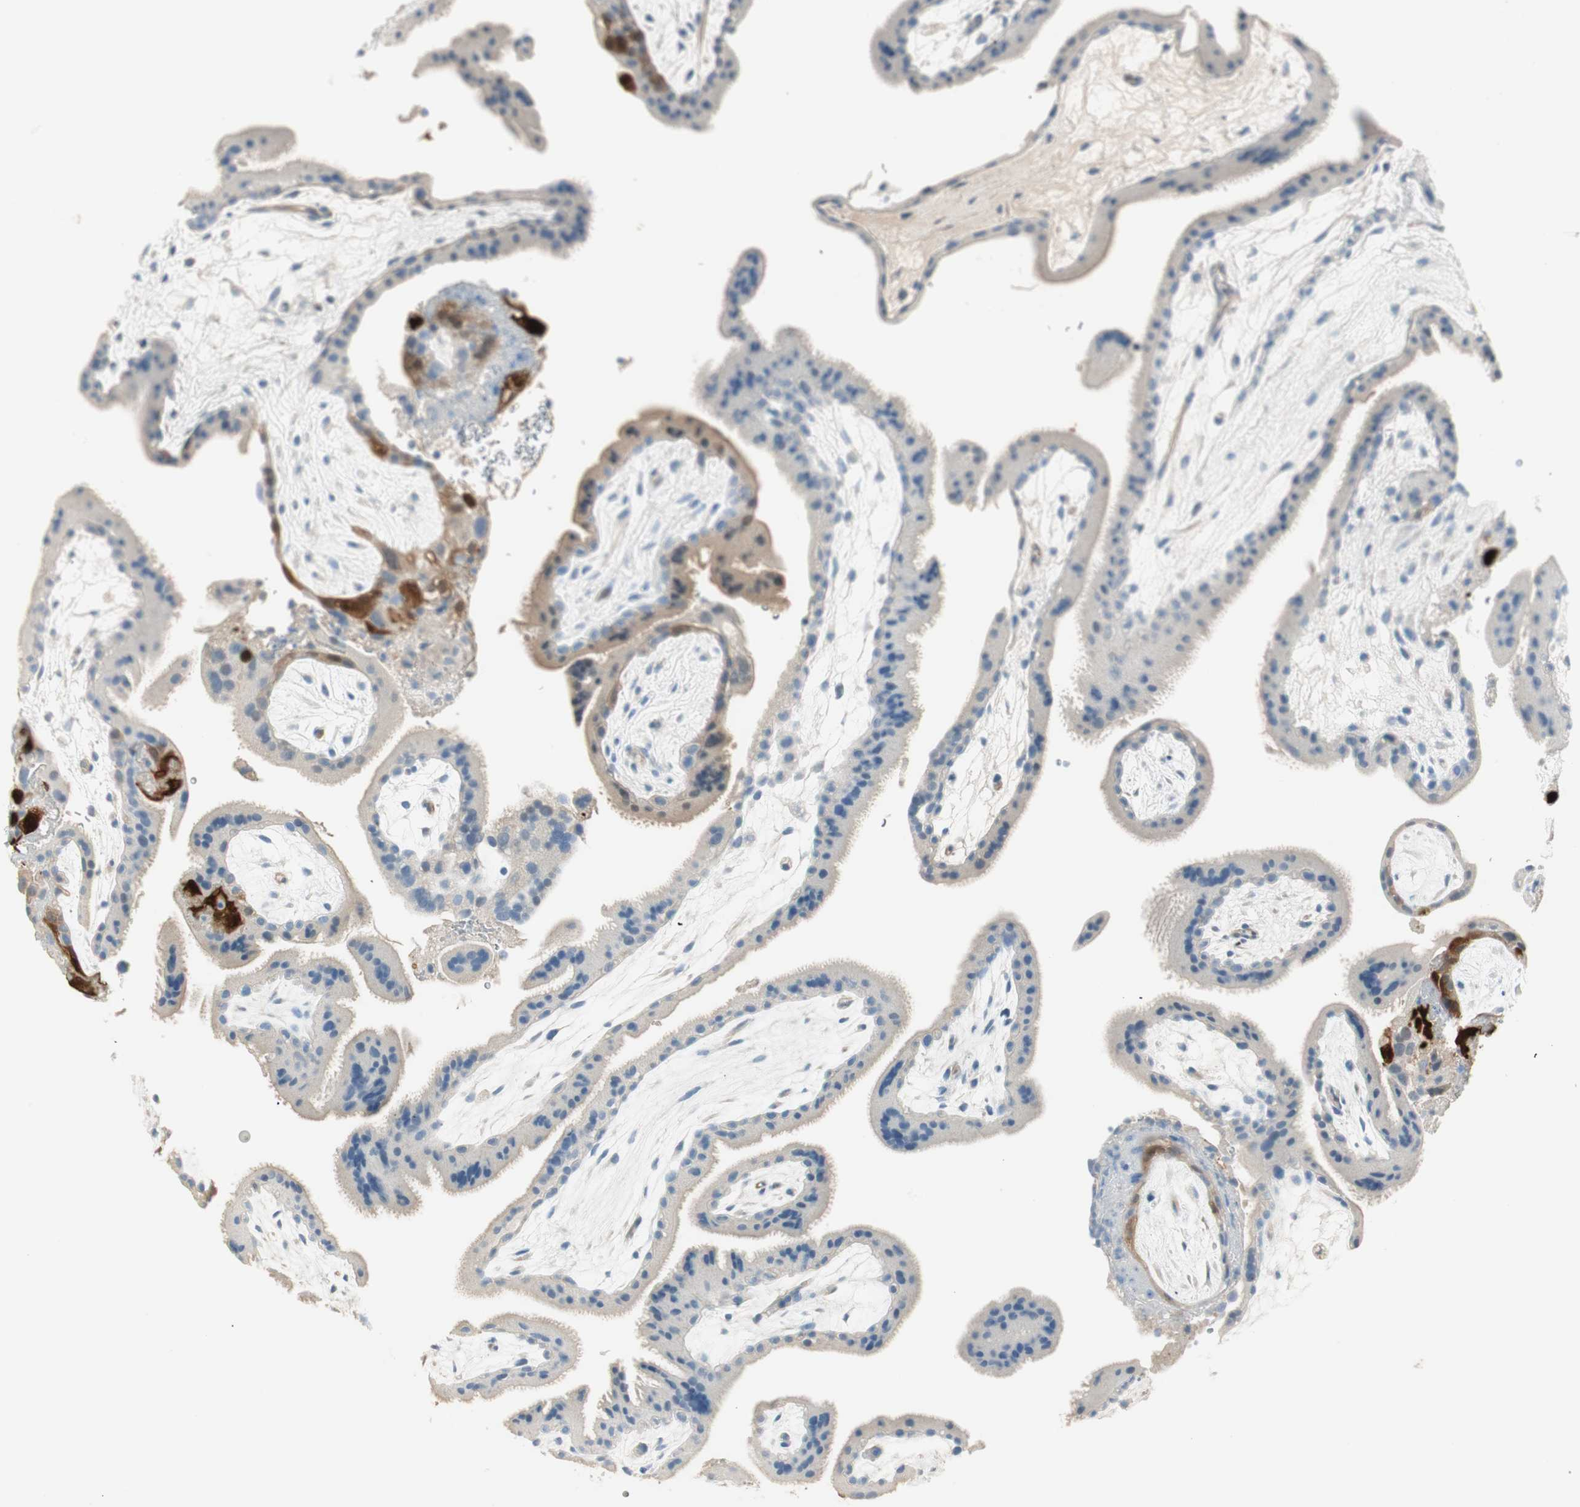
{"staining": {"intensity": "strong", "quantity": "<25%", "location": "cytoplasmic/membranous,nuclear"}, "tissue": "placenta", "cell_type": "Trophoblastic cells", "image_type": "normal", "snomed": [{"axis": "morphology", "description": "Normal tissue, NOS"}, {"axis": "topography", "description": "Placenta"}], "caption": "A medium amount of strong cytoplasmic/membranous,nuclear positivity is appreciated in about <25% of trophoblastic cells in unremarkable placenta.", "gene": "HPGD", "patient": {"sex": "female", "age": 19}}